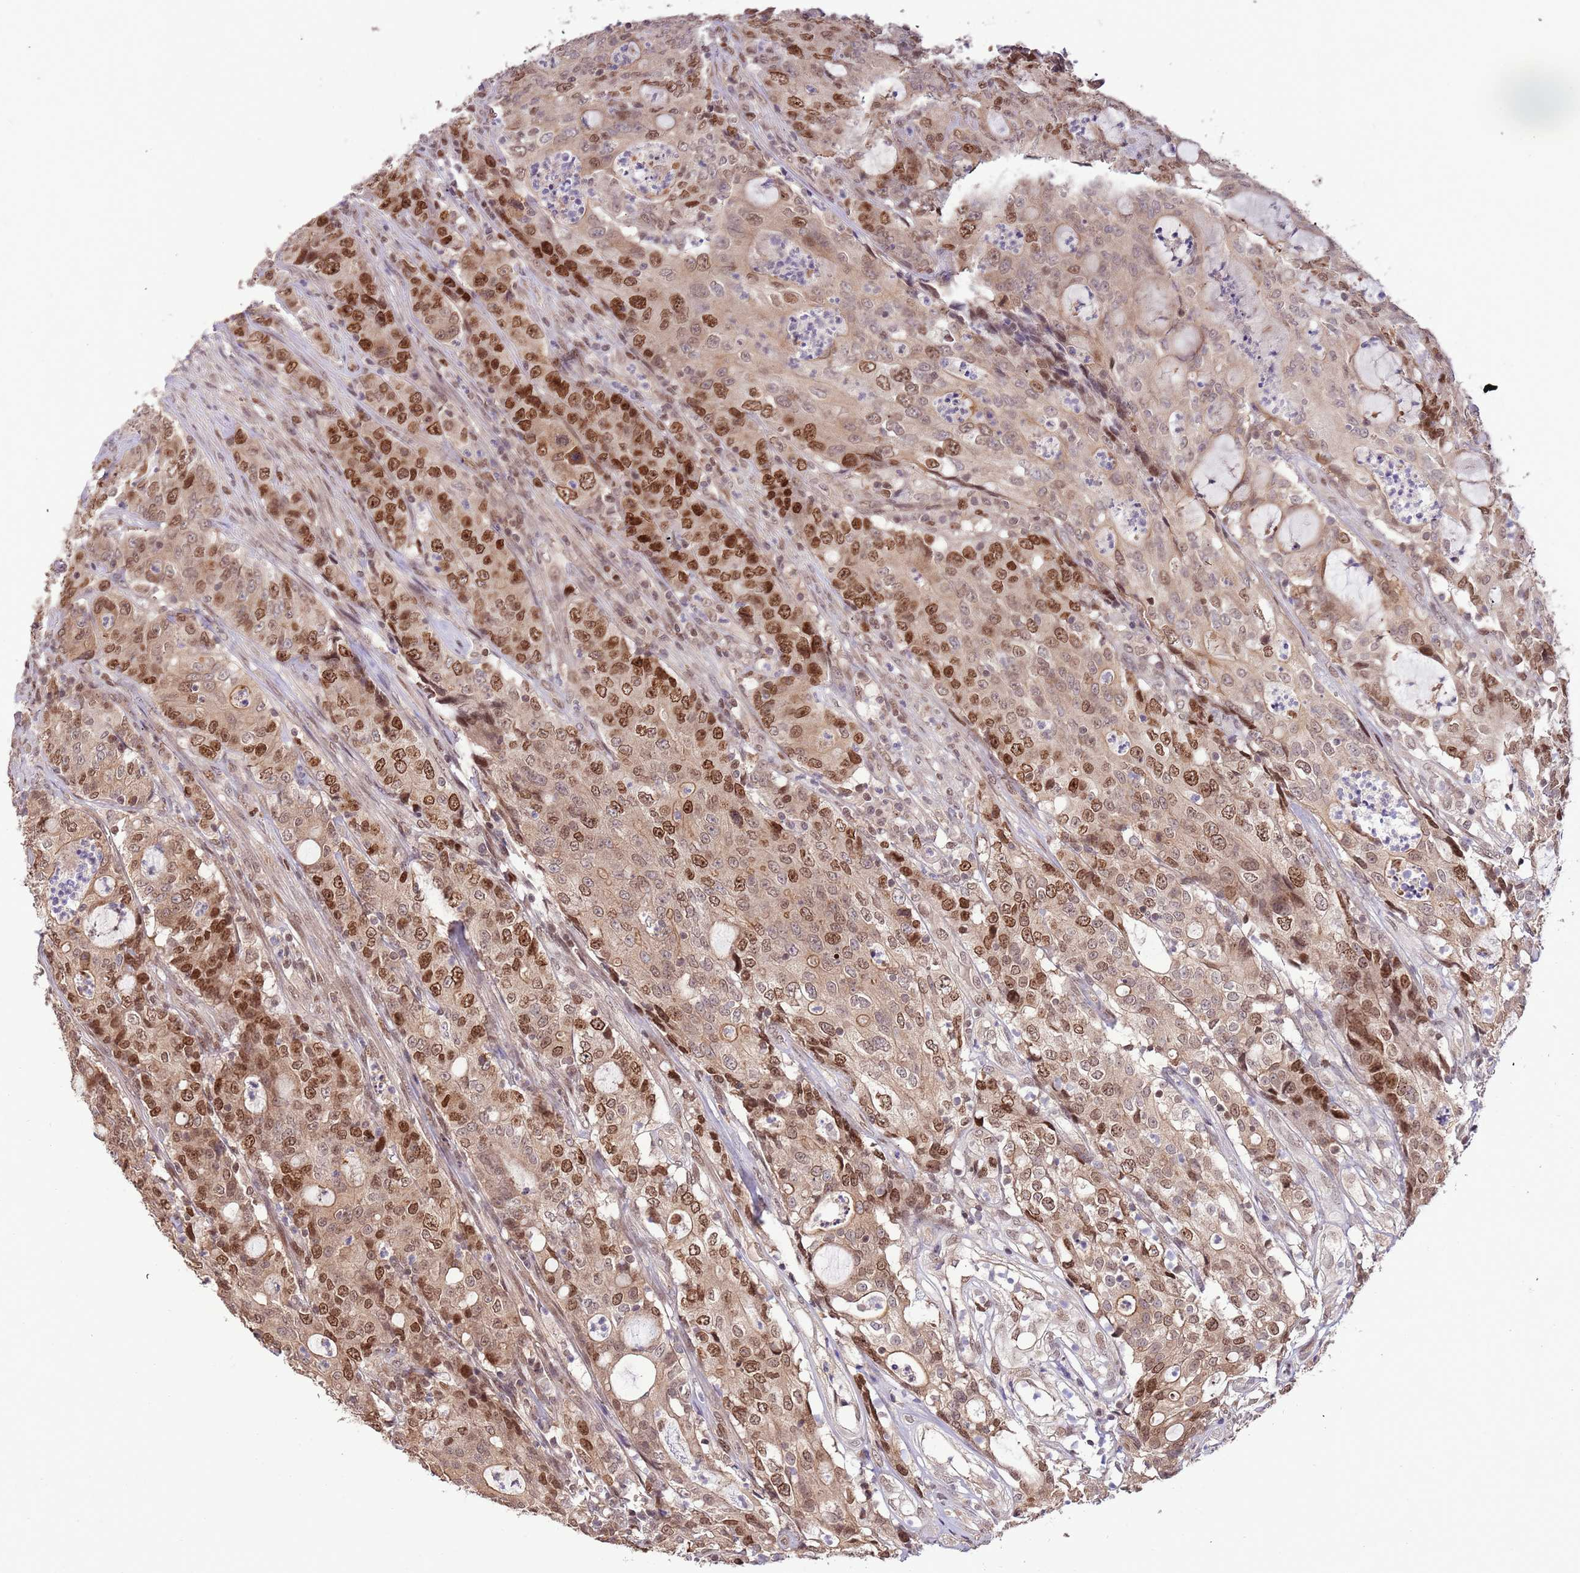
{"staining": {"intensity": "strong", "quantity": "25%-75%", "location": "nuclear"}, "tissue": "colorectal cancer", "cell_type": "Tumor cells", "image_type": "cancer", "snomed": [{"axis": "morphology", "description": "Adenocarcinoma, NOS"}, {"axis": "topography", "description": "Colon"}], "caption": "Immunohistochemical staining of colorectal adenocarcinoma exhibits high levels of strong nuclear expression in about 25%-75% of tumor cells.", "gene": "RIF1", "patient": {"sex": "male", "age": 83}}